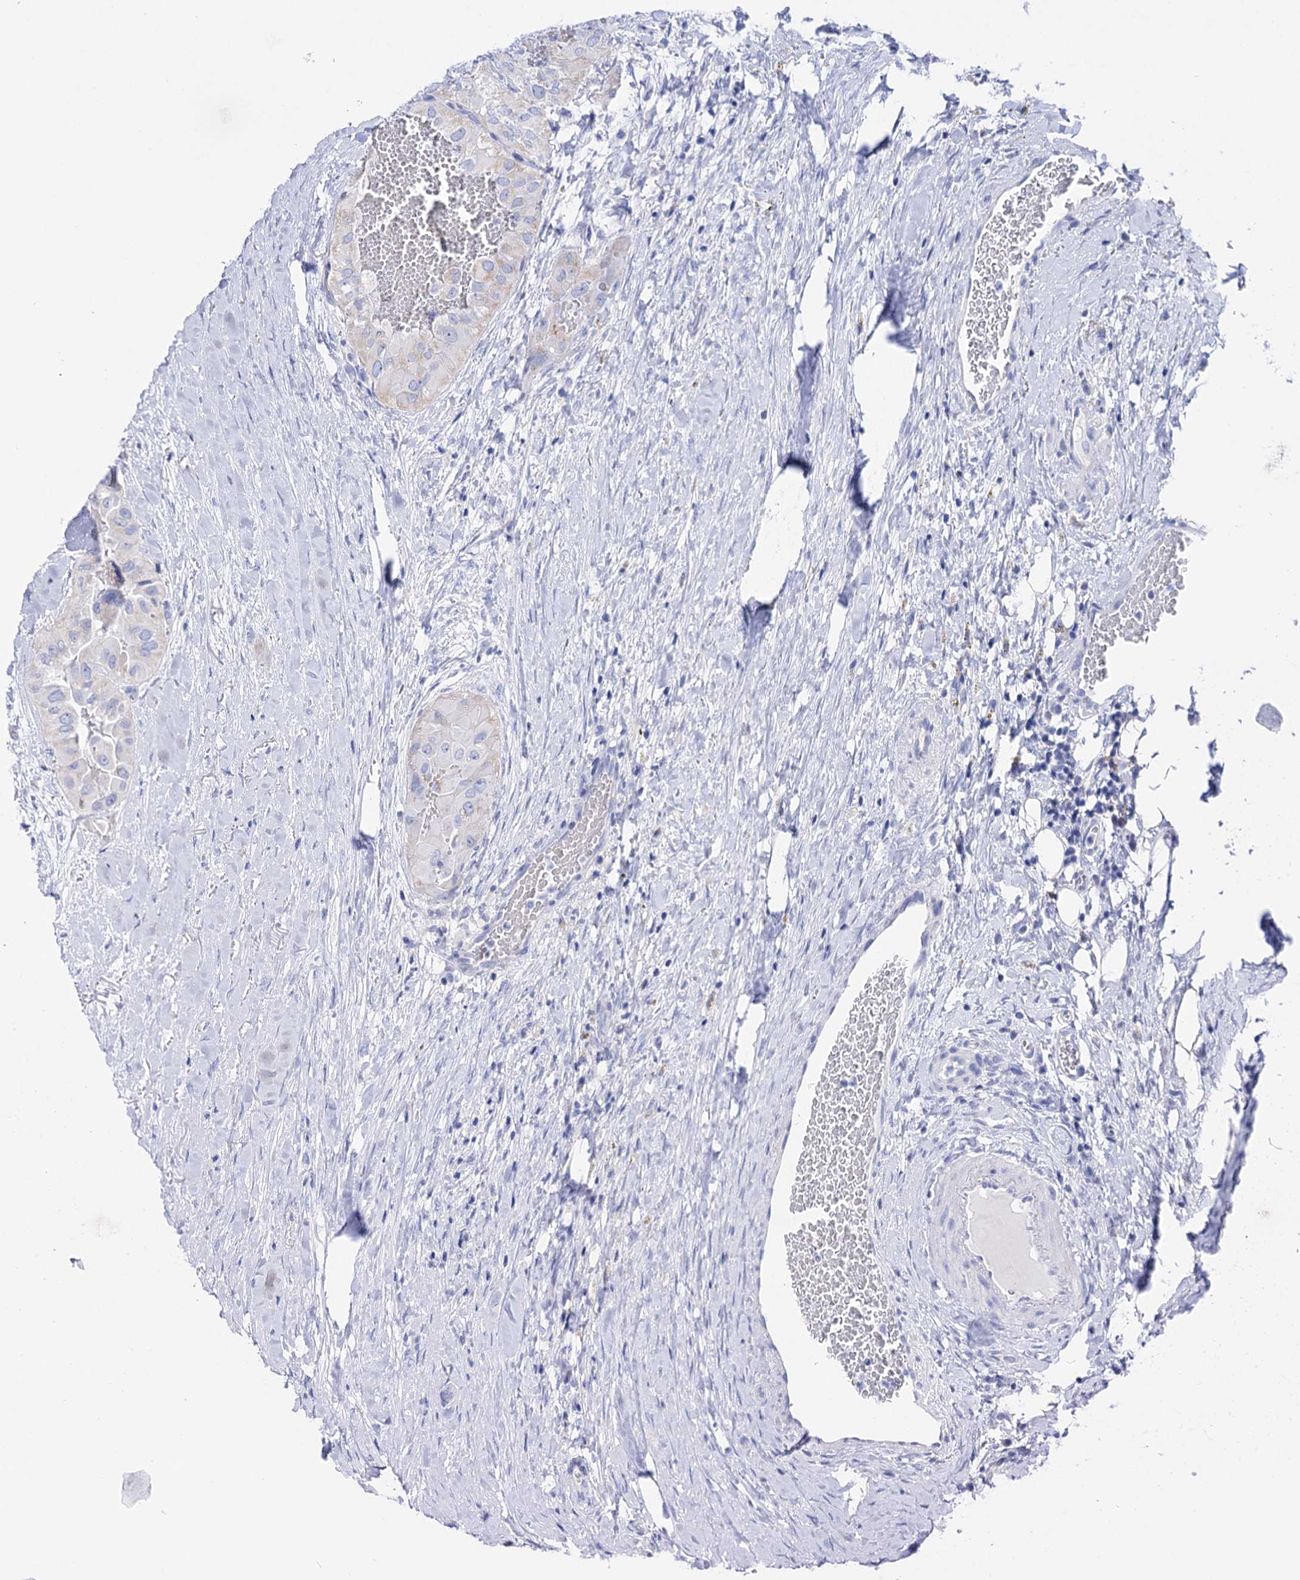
{"staining": {"intensity": "negative", "quantity": "none", "location": "none"}, "tissue": "thyroid cancer", "cell_type": "Tumor cells", "image_type": "cancer", "snomed": [{"axis": "morphology", "description": "Papillary adenocarcinoma, NOS"}, {"axis": "topography", "description": "Thyroid gland"}], "caption": "The immunohistochemistry histopathology image has no significant positivity in tumor cells of thyroid cancer tissue. (Stains: DAB immunohistochemistry with hematoxylin counter stain, Microscopy: brightfield microscopy at high magnification).", "gene": "YARS2", "patient": {"sex": "female", "age": 59}}